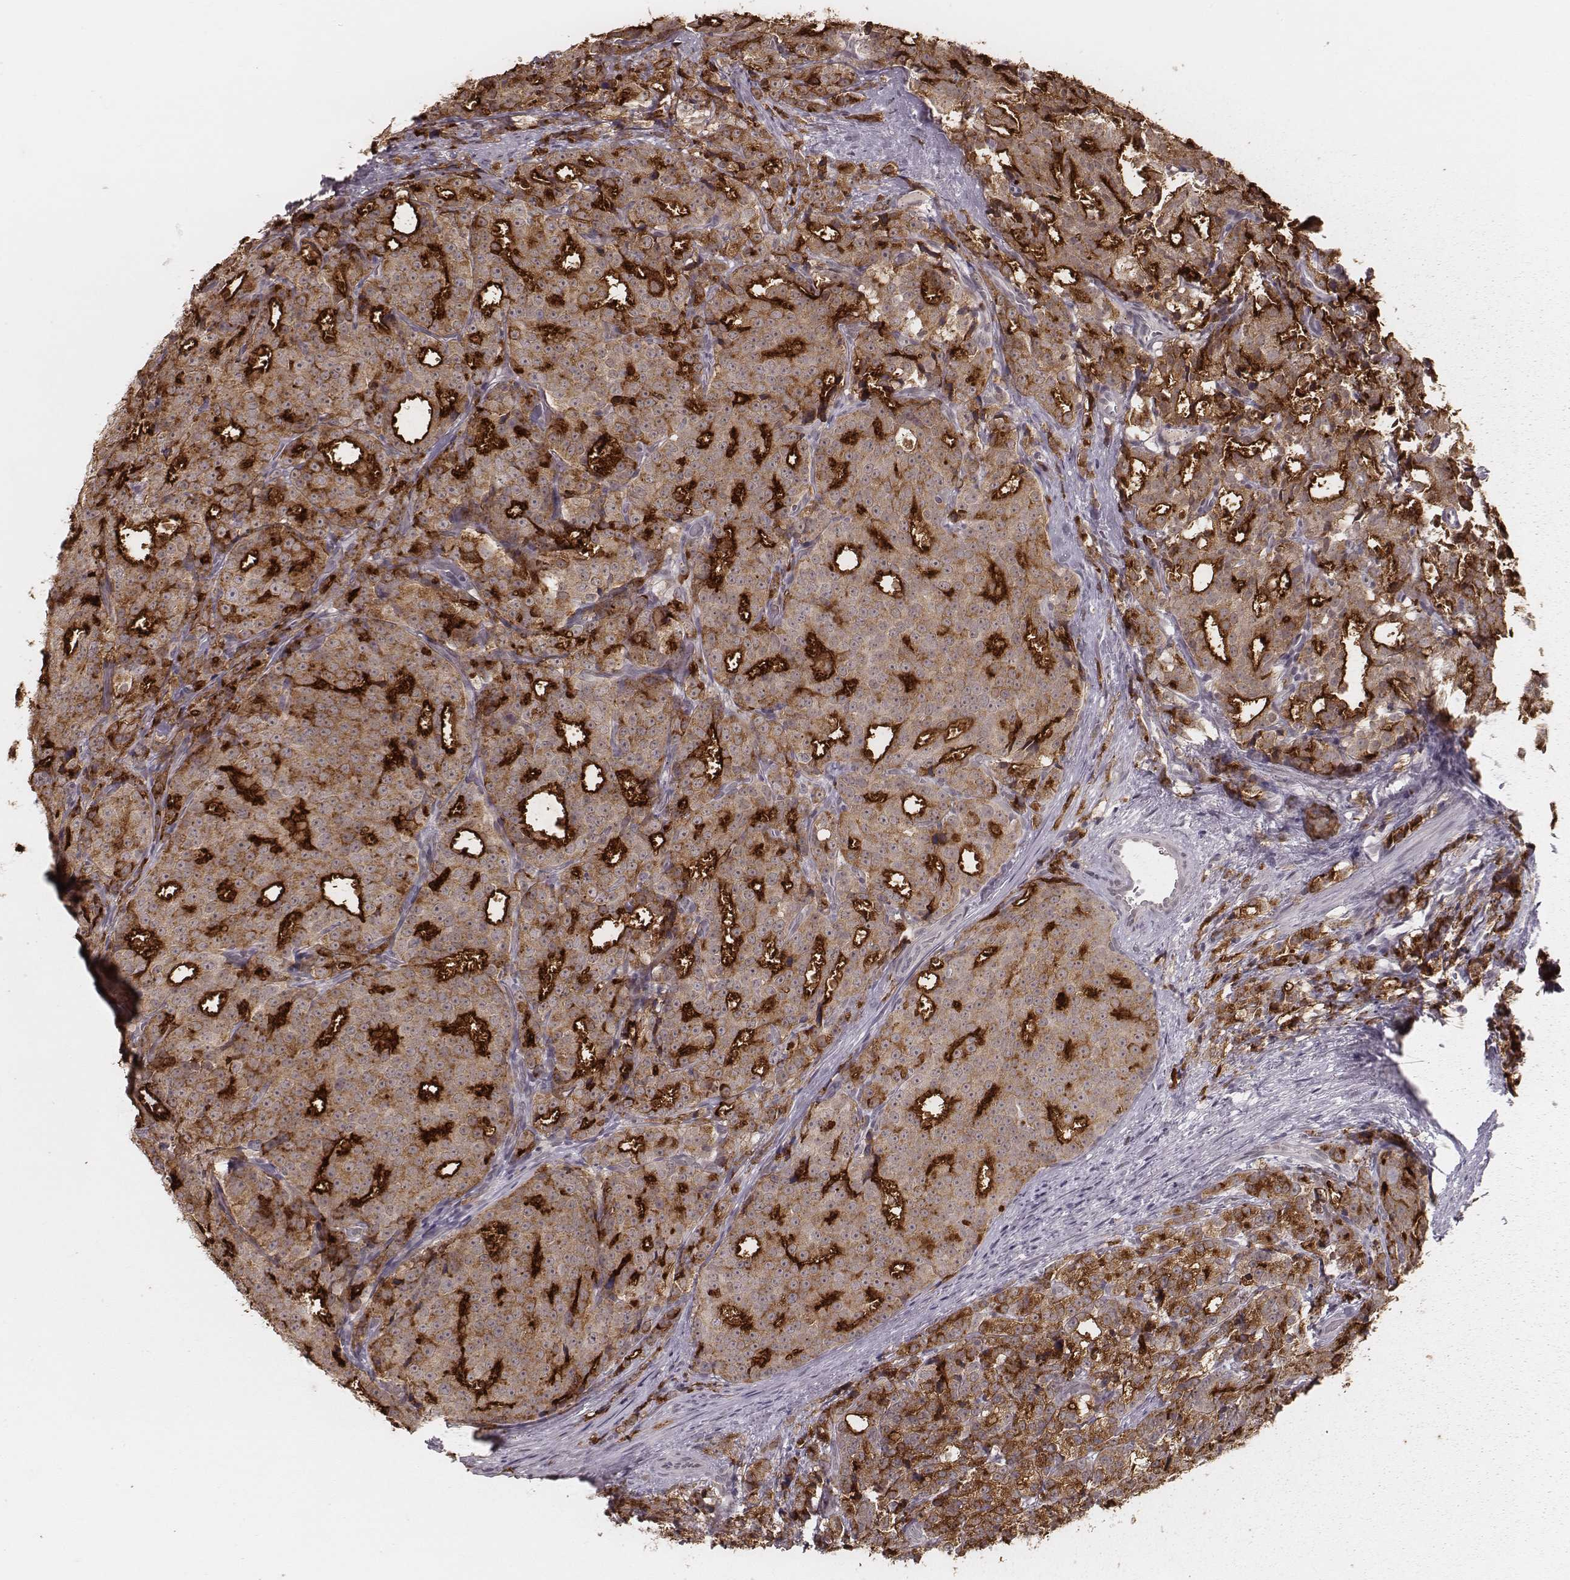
{"staining": {"intensity": "moderate", "quantity": ">75%", "location": "cytoplasmic/membranous"}, "tissue": "prostate cancer", "cell_type": "Tumor cells", "image_type": "cancer", "snomed": [{"axis": "morphology", "description": "Adenocarcinoma, High grade"}, {"axis": "topography", "description": "Prostate"}], "caption": "A brown stain shows moderate cytoplasmic/membranous positivity of a protein in human prostate cancer (high-grade adenocarcinoma) tumor cells.", "gene": "KITLG", "patient": {"sex": "male", "age": 53}}